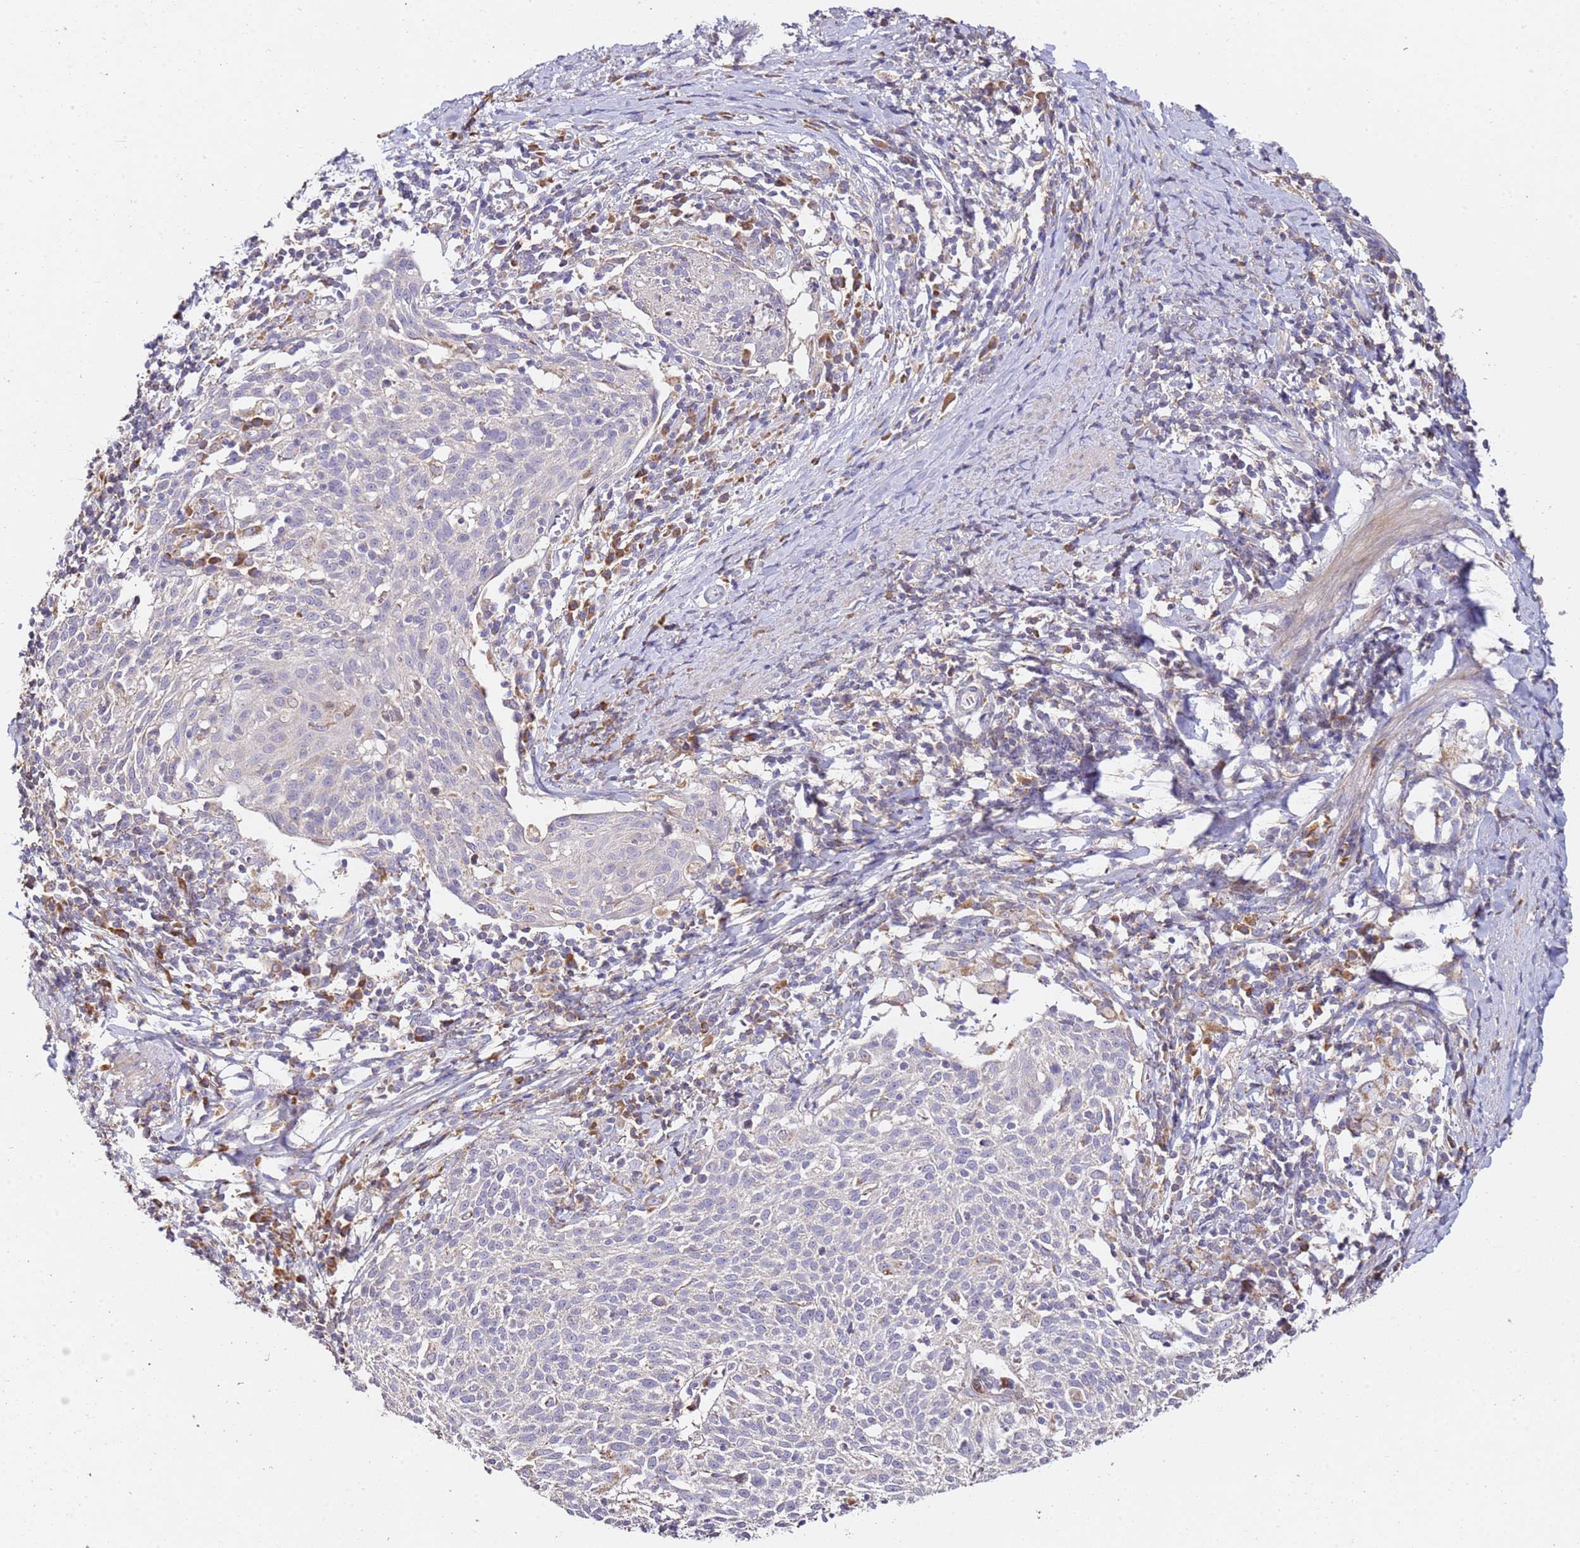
{"staining": {"intensity": "negative", "quantity": "none", "location": "none"}, "tissue": "cervical cancer", "cell_type": "Tumor cells", "image_type": "cancer", "snomed": [{"axis": "morphology", "description": "Squamous cell carcinoma, NOS"}, {"axis": "topography", "description": "Cervix"}], "caption": "DAB (3,3'-diaminobenzidine) immunohistochemical staining of squamous cell carcinoma (cervical) demonstrates no significant positivity in tumor cells.", "gene": "OR2B11", "patient": {"sex": "female", "age": 52}}